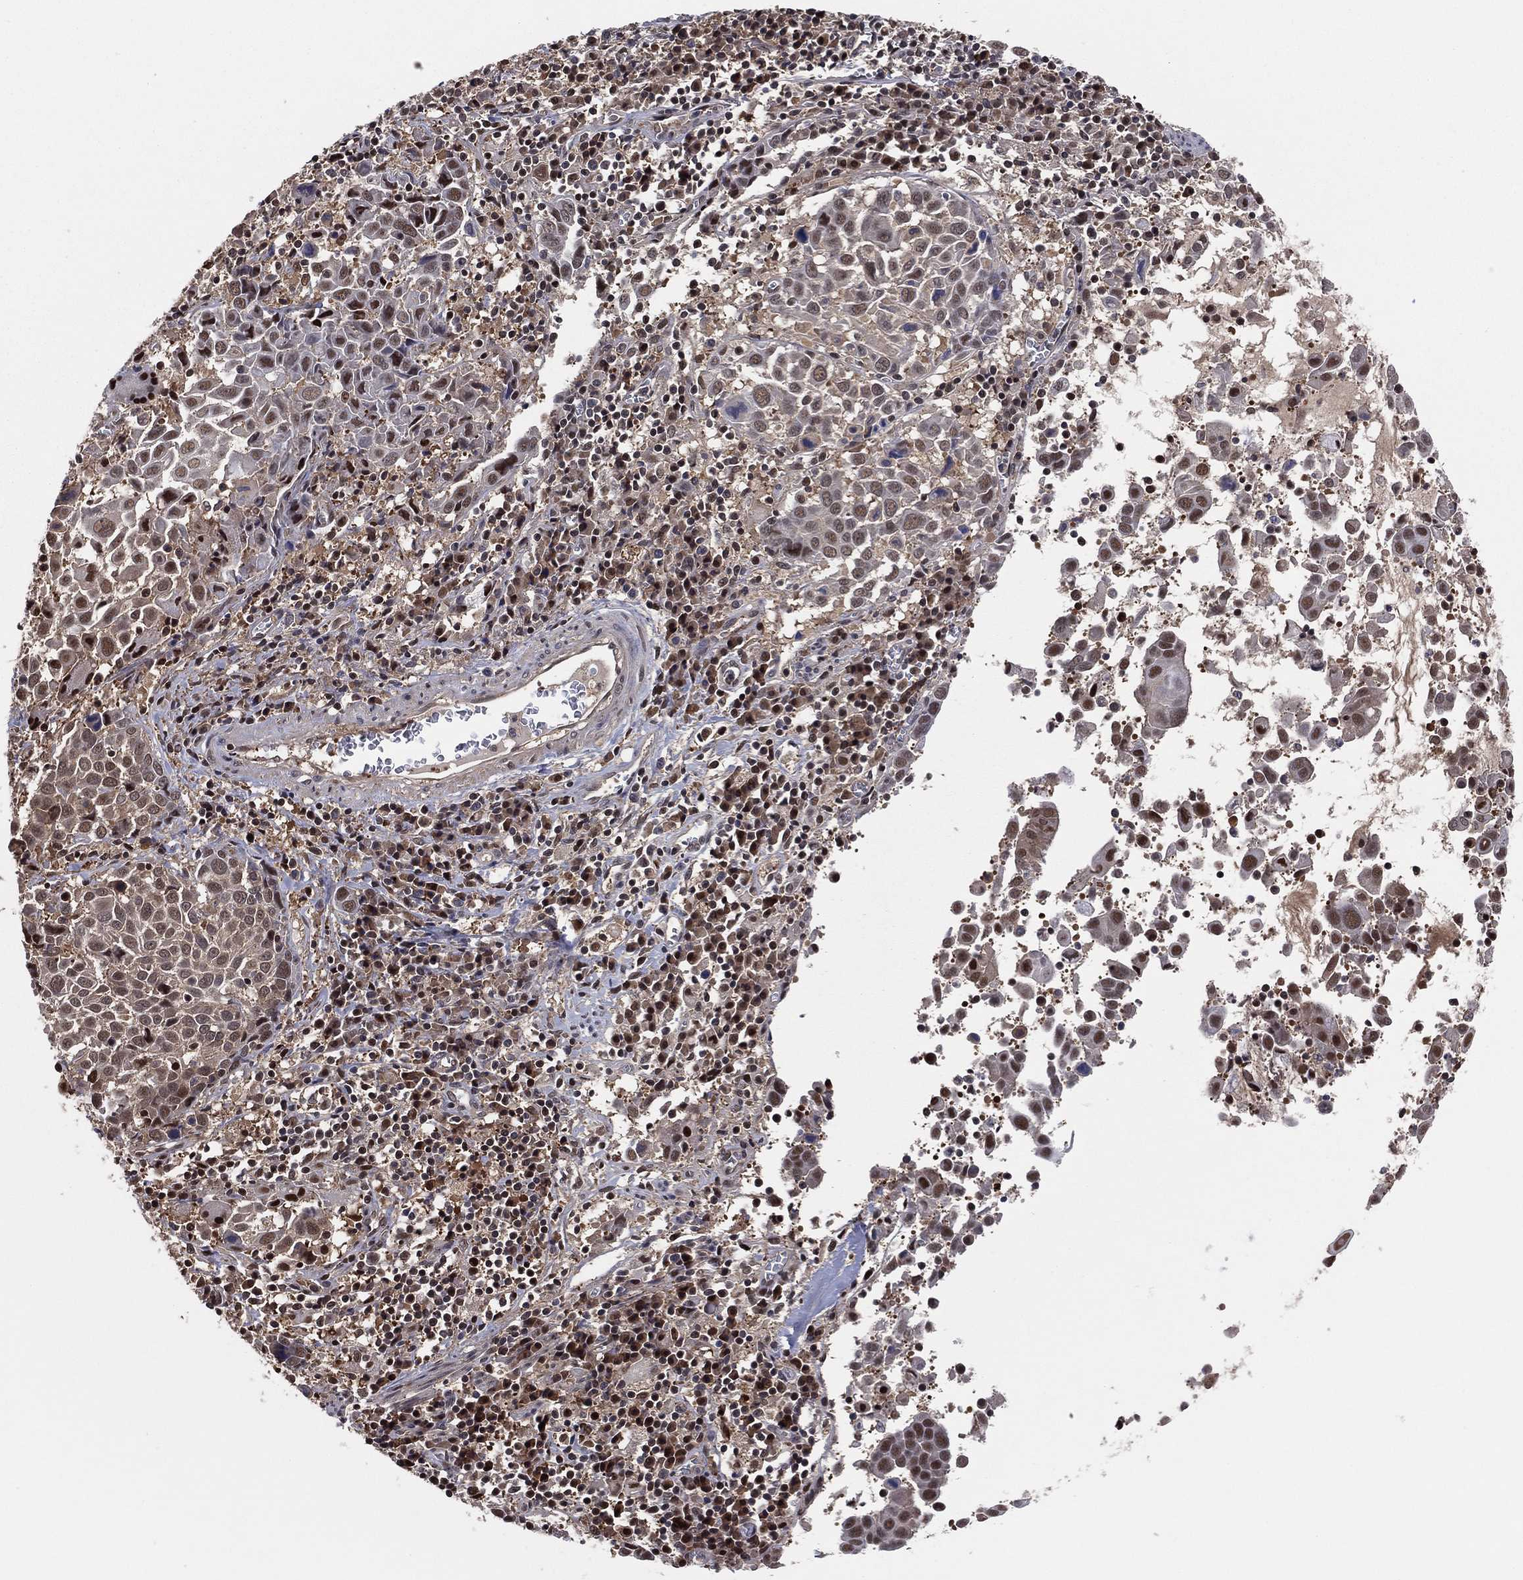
{"staining": {"intensity": "moderate", "quantity": ">75%", "location": "cytoplasmic/membranous,nuclear"}, "tissue": "lung cancer", "cell_type": "Tumor cells", "image_type": "cancer", "snomed": [{"axis": "morphology", "description": "Squamous cell carcinoma, NOS"}, {"axis": "topography", "description": "Lung"}], "caption": "Lung squamous cell carcinoma stained for a protein displays moderate cytoplasmic/membranous and nuclear positivity in tumor cells.", "gene": "ICOSLG", "patient": {"sex": "male", "age": 57}}